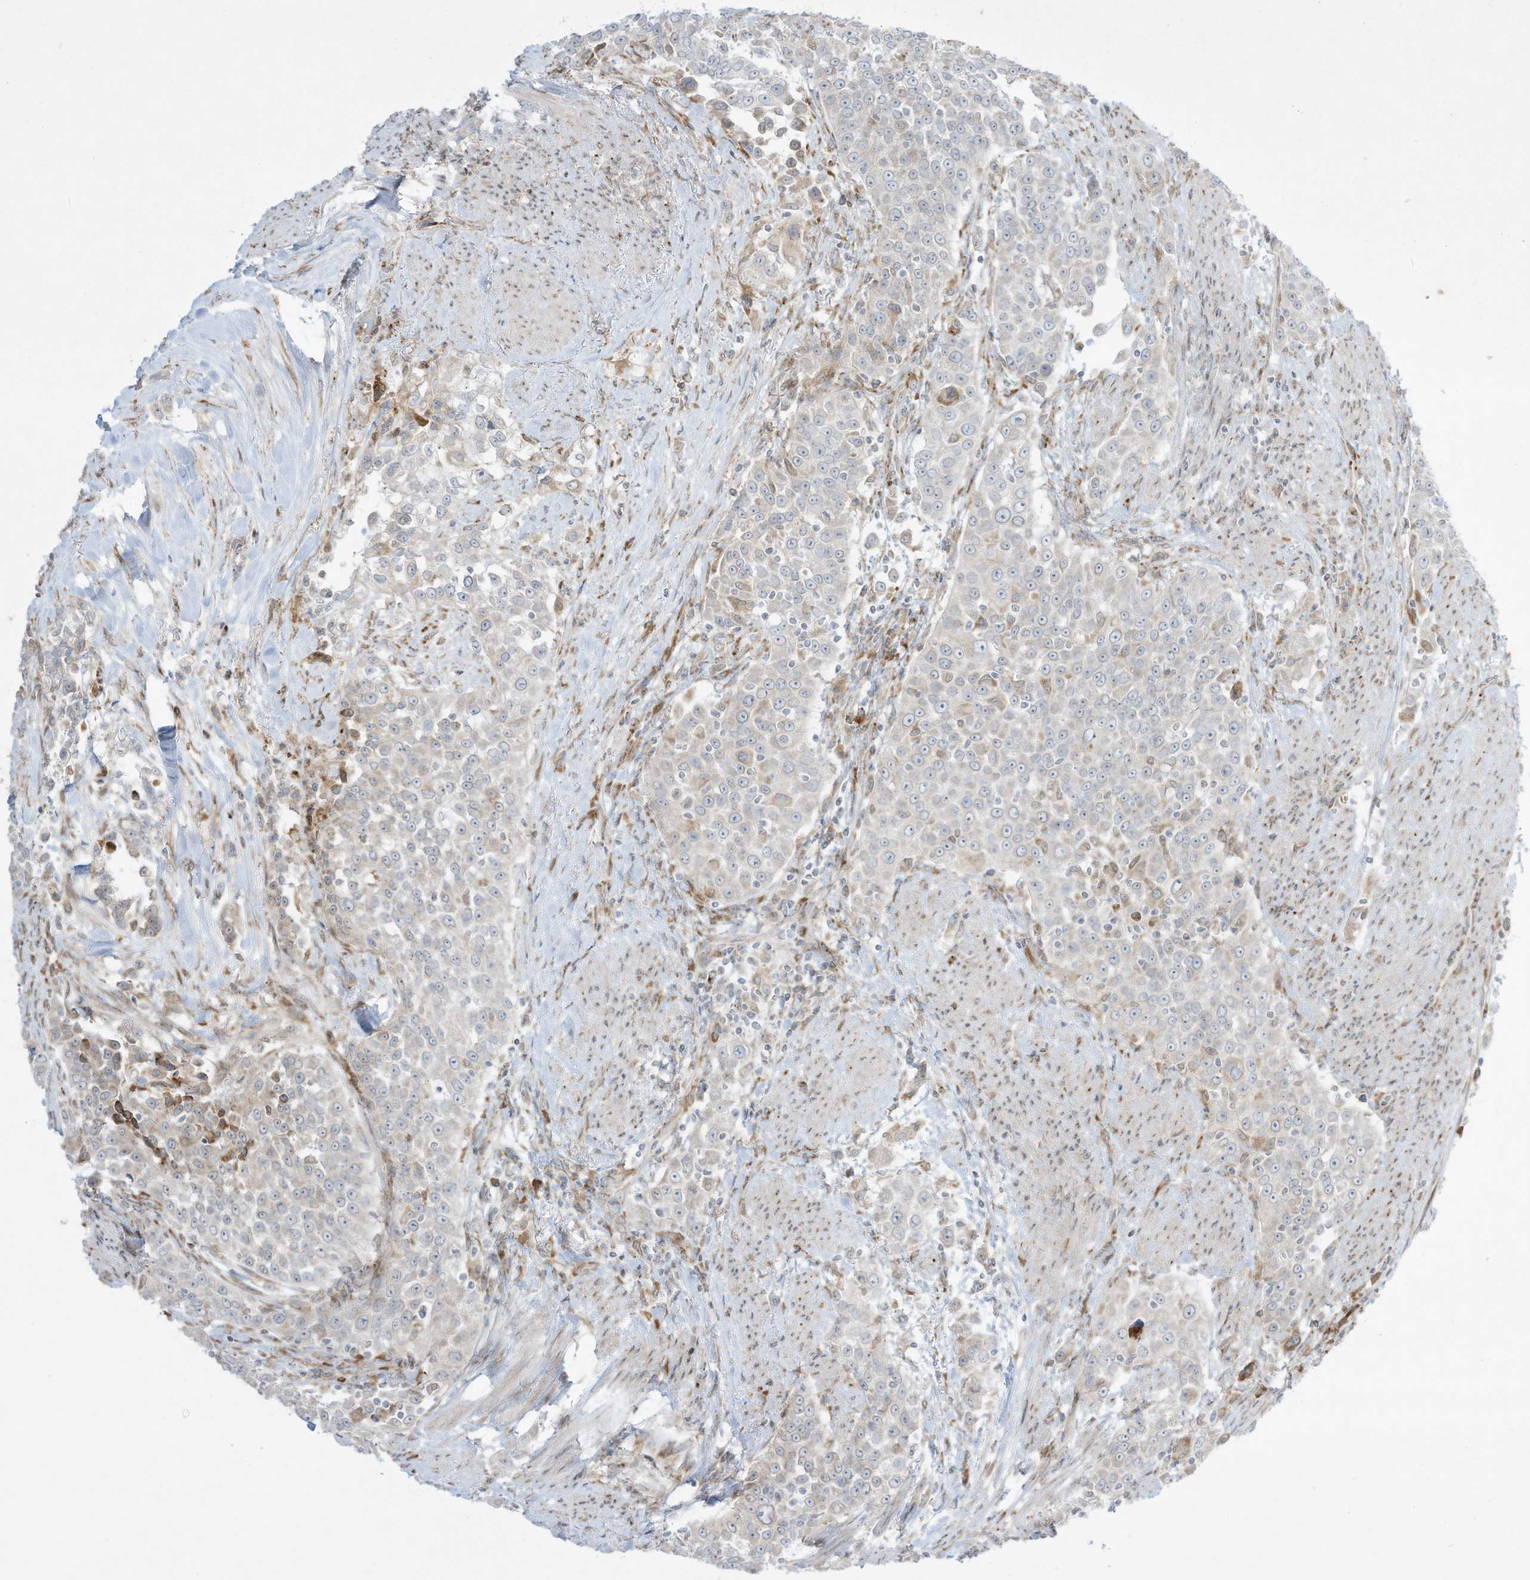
{"staining": {"intensity": "negative", "quantity": "none", "location": "none"}, "tissue": "urothelial cancer", "cell_type": "Tumor cells", "image_type": "cancer", "snomed": [{"axis": "morphology", "description": "Urothelial carcinoma, High grade"}, {"axis": "topography", "description": "Urinary bladder"}], "caption": "Urothelial carcinoma (high-grade) stained for a protein using IHC shows no staining tumor cells.", "gene": "PTK6", "patient": {"sex": "female", "age": 80}}